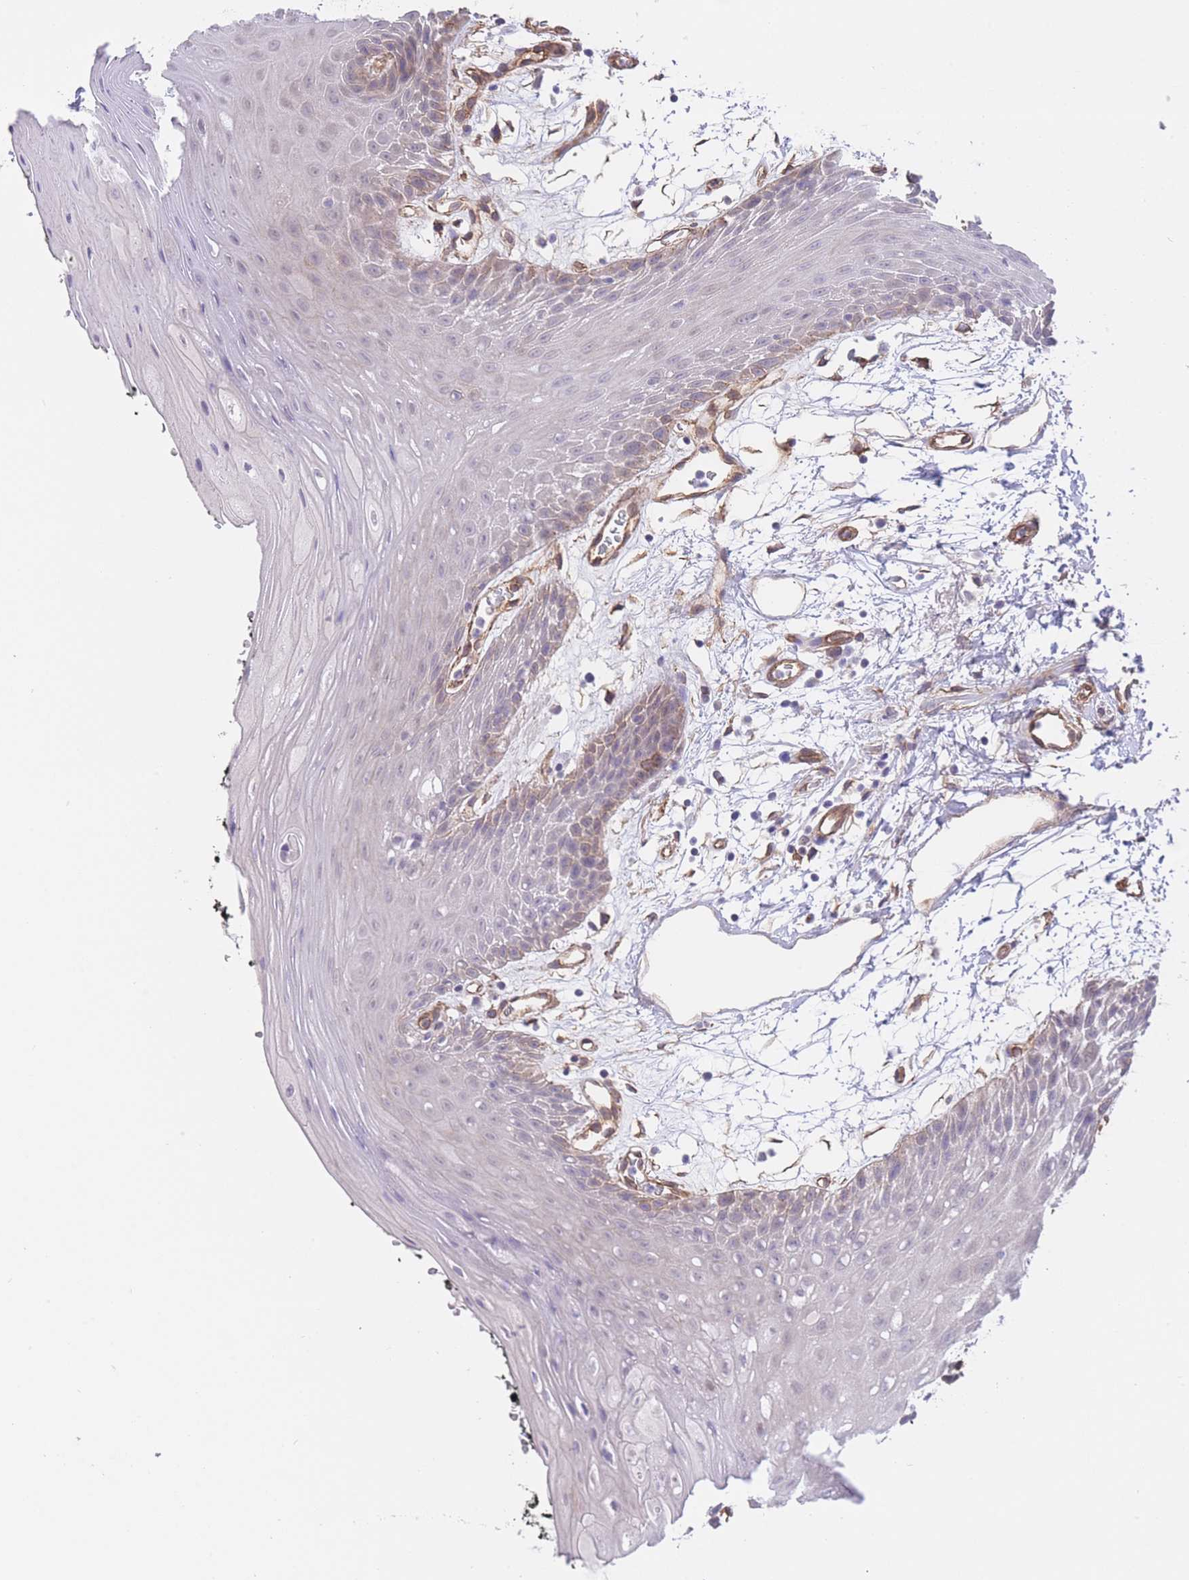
{"staining": {"intensity": "weak", "quantity": "<25%", "location": "cytoplasmic/membranous"}, "tissue": "oral mucosa", "cell_type": "Squamous epithelial cells", "image_type": "normal", "snomed": [{"axis": "morphology", "description": "Normal tissue, NOS"}, {"axis": "topography", "description": "Oral tissue"}, {"axis": "topography", "description": "Tounge, NOS"}], "caption": "DAB (3,3'-diaminobenzidine) immunohistochemical staining of normal oral mucosa exhibits no significant positivity in squamous epithelial cells.", "gene": "QTRT1", "patient": {"sex": "female", "age": 59}}